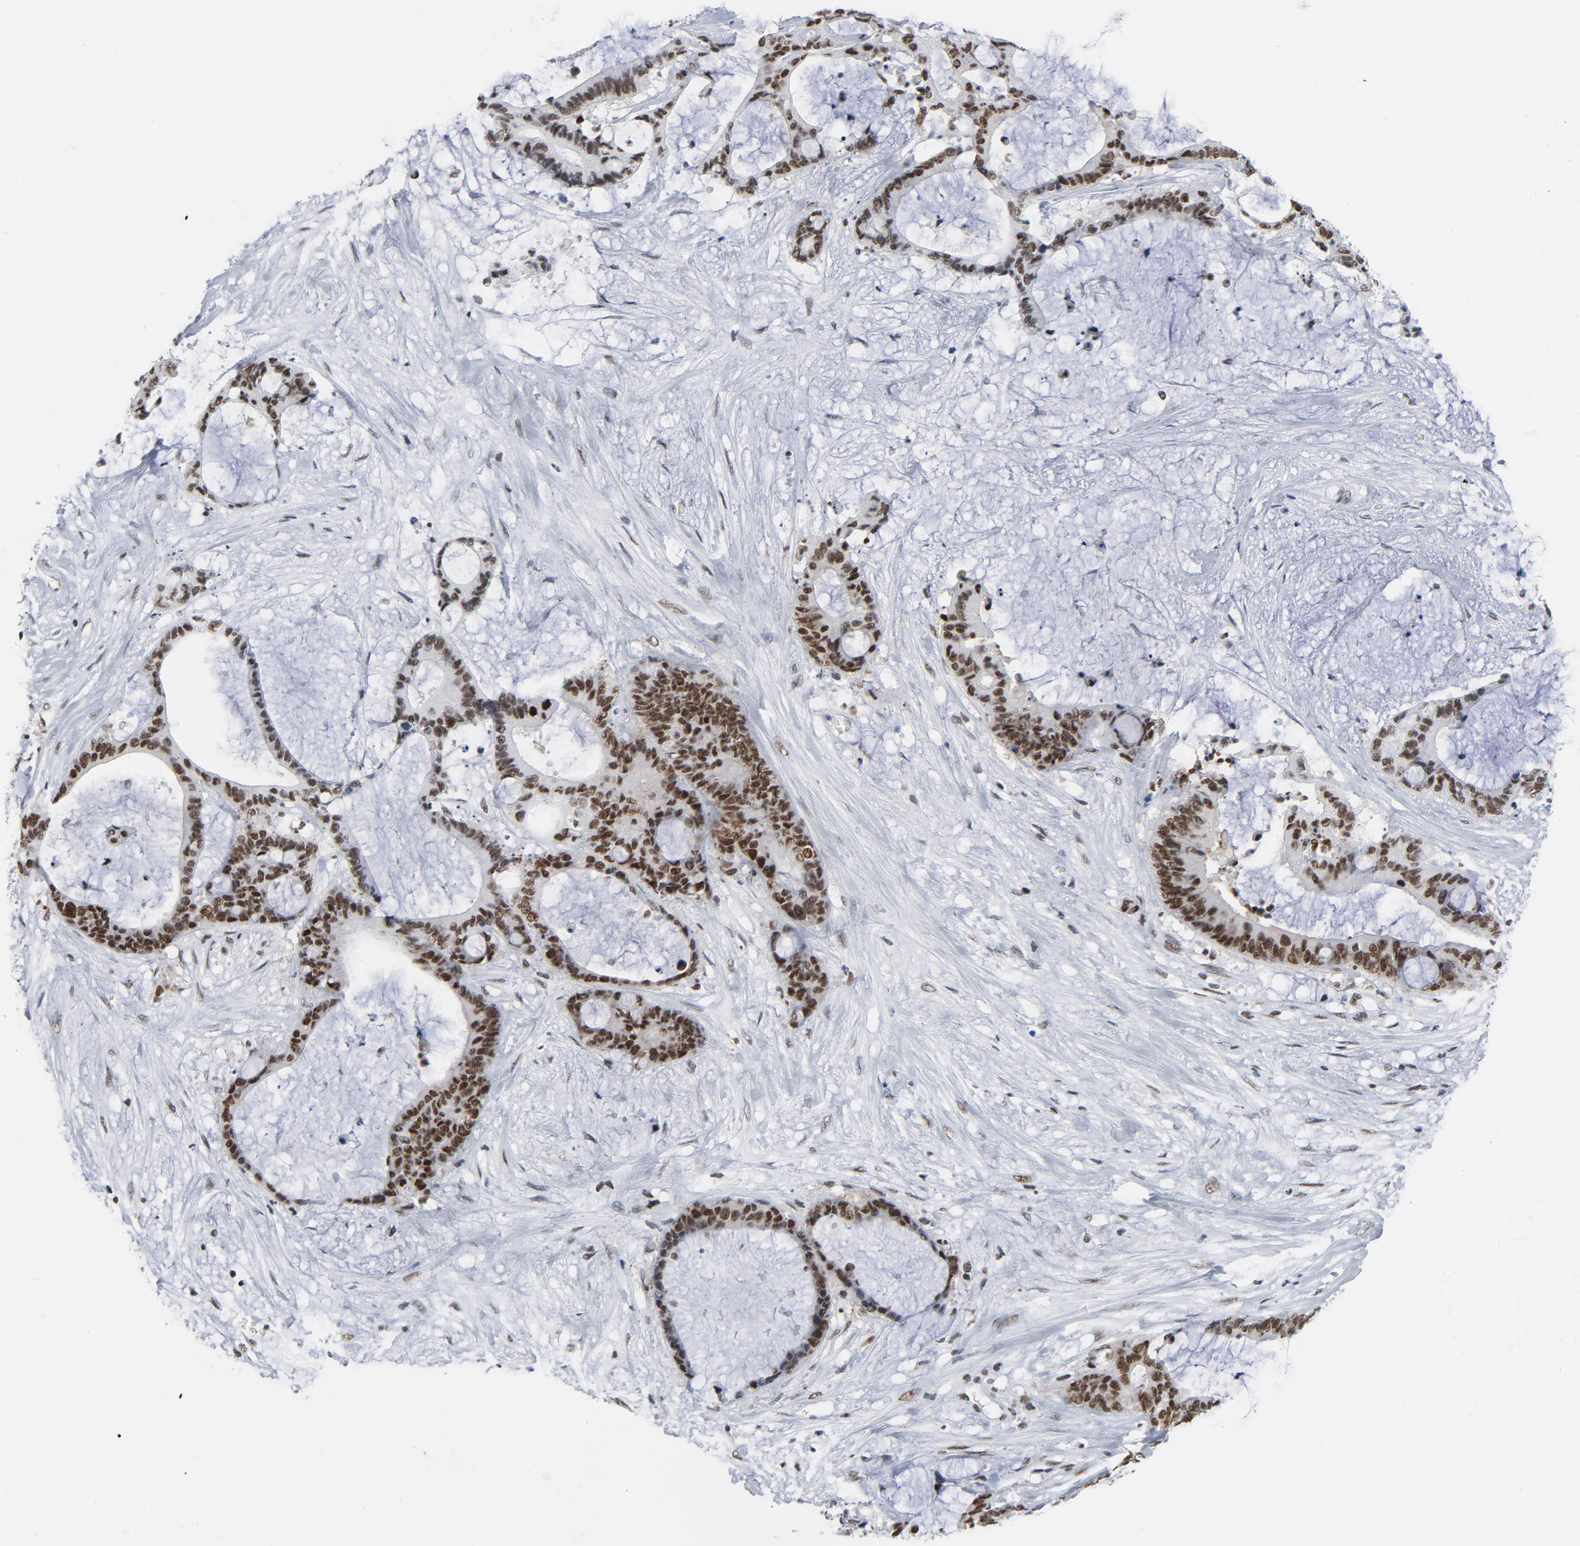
{"staining": {"intensity": "strong", "quantity": ">75%", "location": "nuclear"}, "tissue": "liver cancer", "cell_type": "Tumor cells", "image_type": "cancer", "snomed": [{"axis": "morphology", "description": "Cholangiocarcinoma"}, {"axis": "topography", "description": "Liver"}], "caption": "Protein expression by immunohistochemistry displays strong nuclear expression in about >75% of tumor cells in cholangiocarcinoma (liver).", "gene": "CSTF2", "patient": {"sex": "female", "age": 73}}